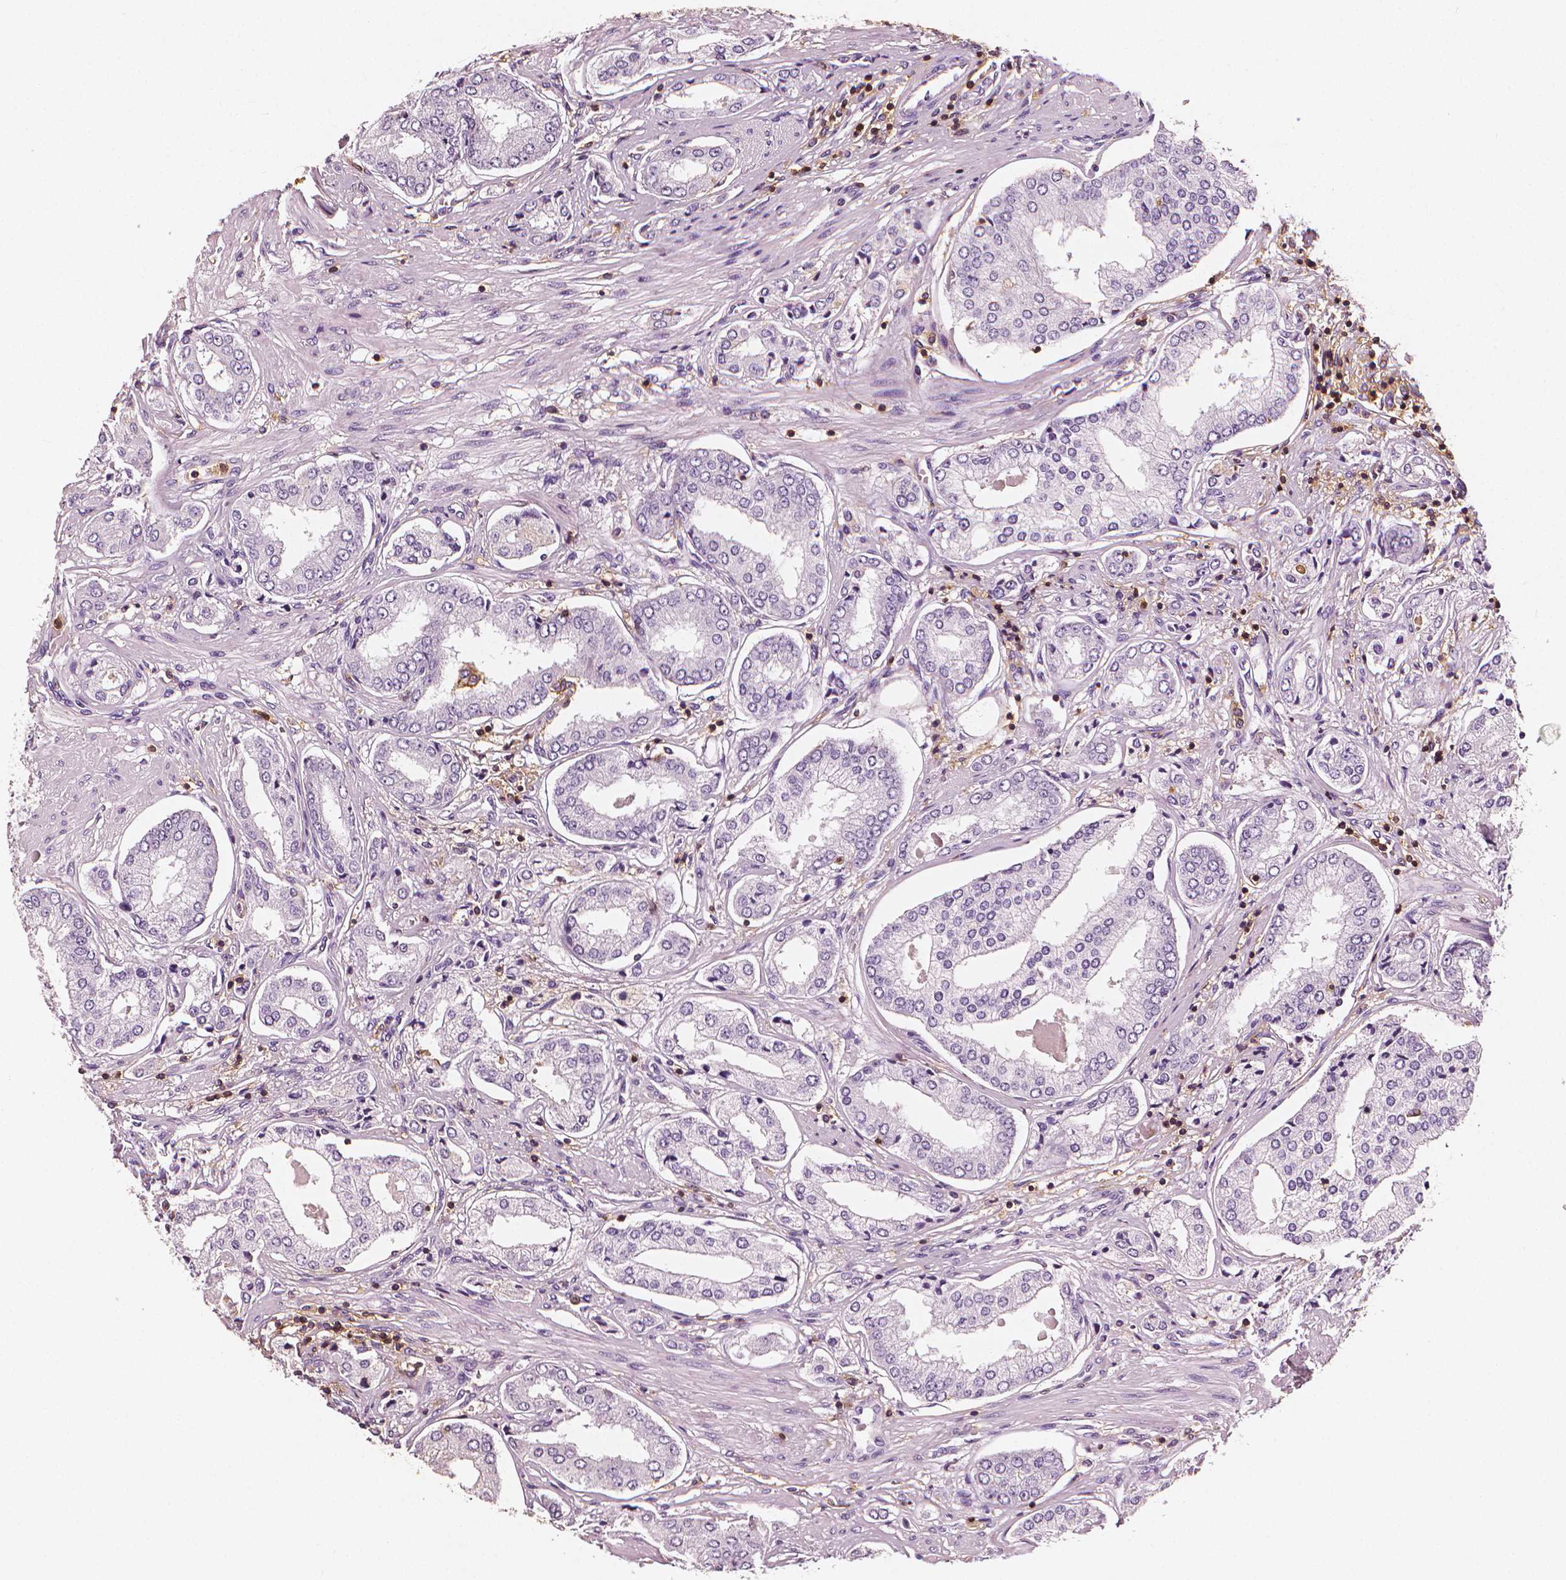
{"staining": {"intensity": "negative", "quantity": "none", "location": "none"}, "tissue": "prostate cancer", "cell_type": "Tumor cells", "image_type": "cancer", "snomed": [{"axis": "morphology", "description": "Adenocarcinoma, NOS"}, {"axis": "topography", "description": "Prostate"}], "caption": "The image exhibits no significant positivity in tumor cells of adenocarcinoma (prostate).", "gene": "PTPRC", "patient": {"sex": "male", "age": 63}}